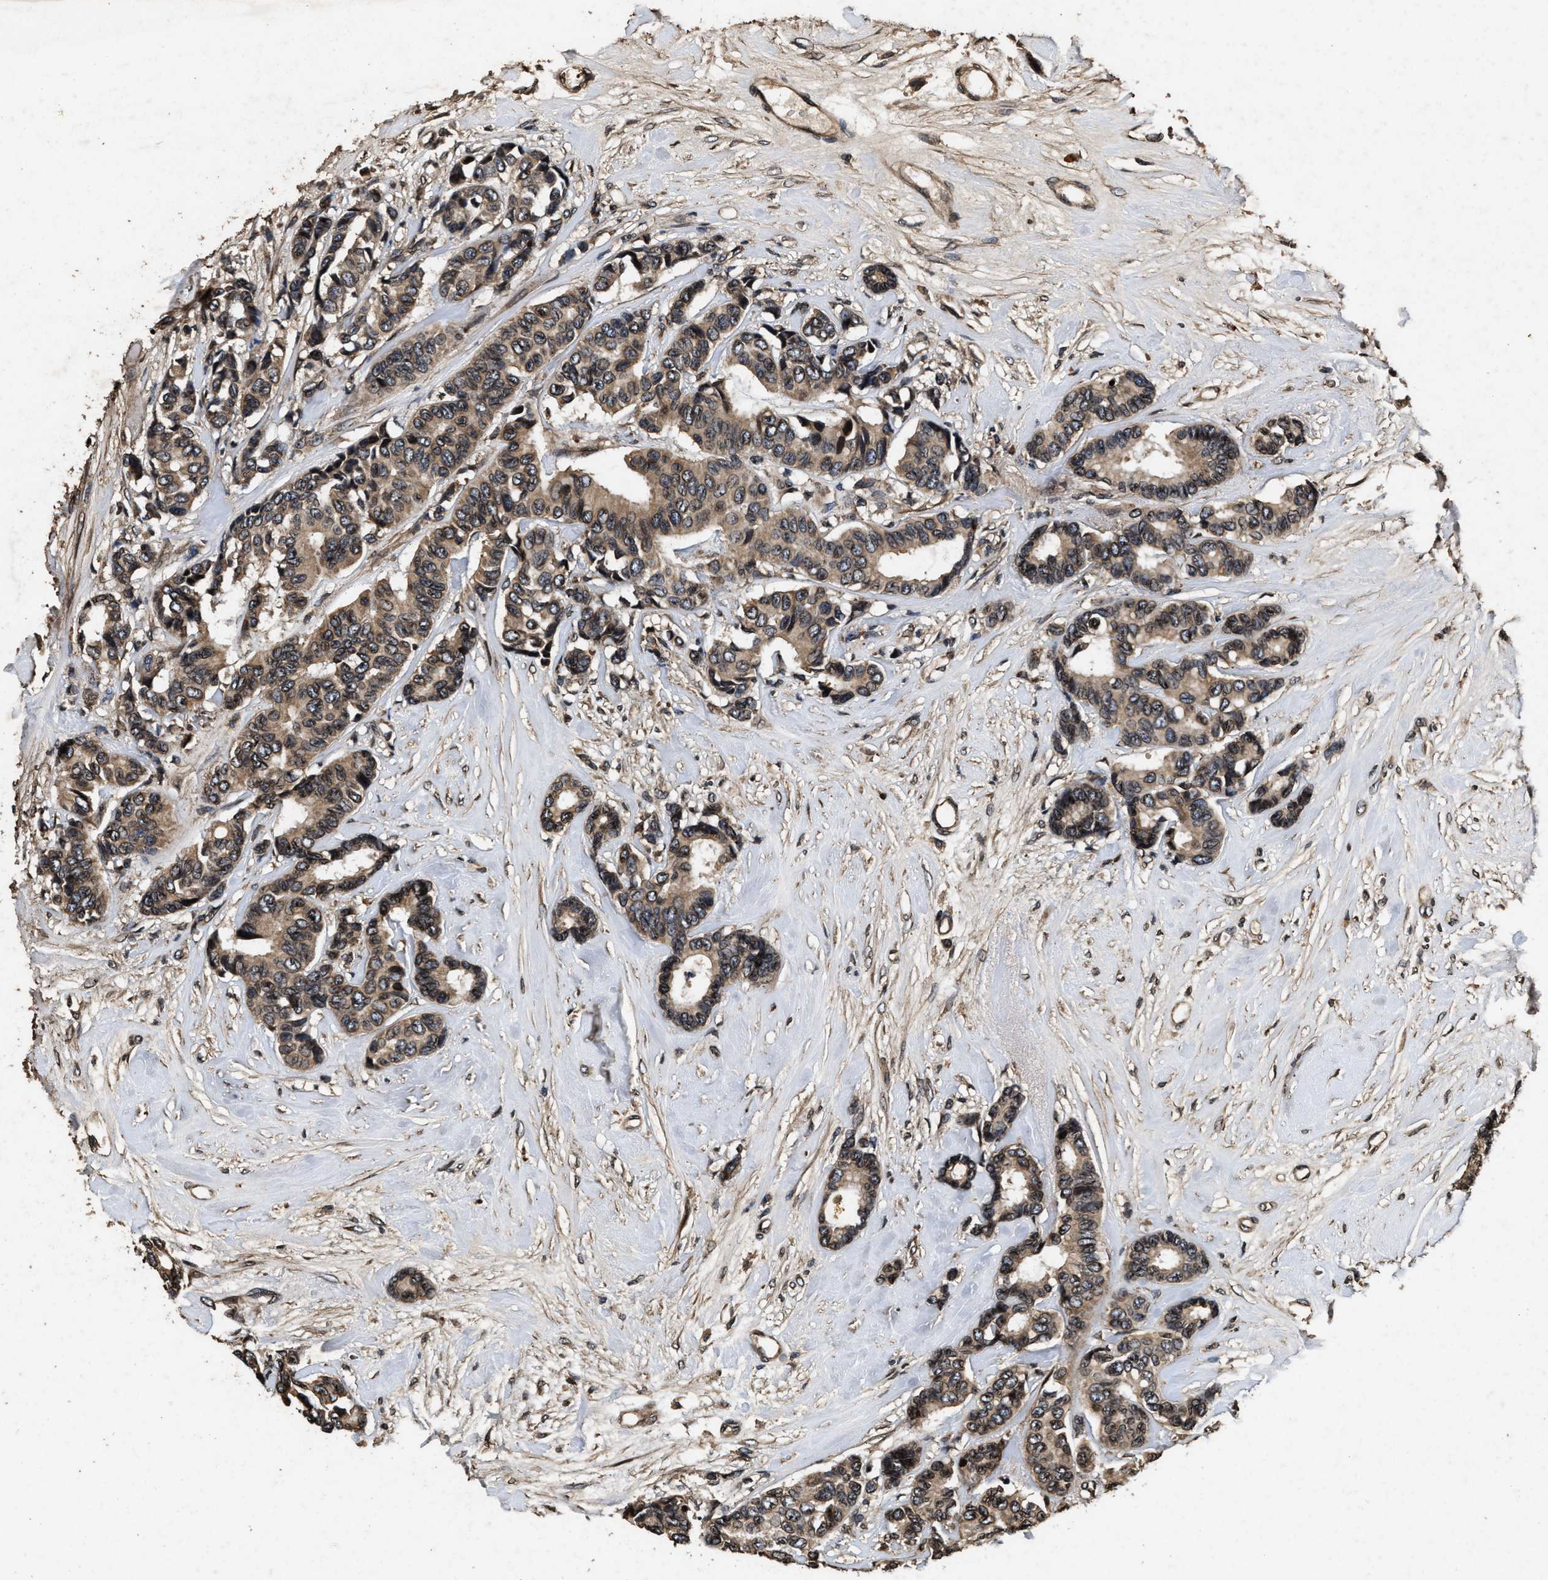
{"staining": {"intensity": "moderate", "quantity": ">75%", "location": "cytoplasmic/membranous,nuclear"}, "tissue": "breast cancer", "cell_type": "Tumor cells", "image_type": "cancer", "snomed": [{"axis": "morphology", "description": "Duct carcinoma"}, {"axis": "topography", "description": "Breast"}], "caption": "Tumor cells reveal medium levels of moderate cytoplasmic/membranous and nuclear staining in approximately >75% of cells in human breast cancer.", "gene": "ACCS", "patient": {"sex": "female", "age": 87}}